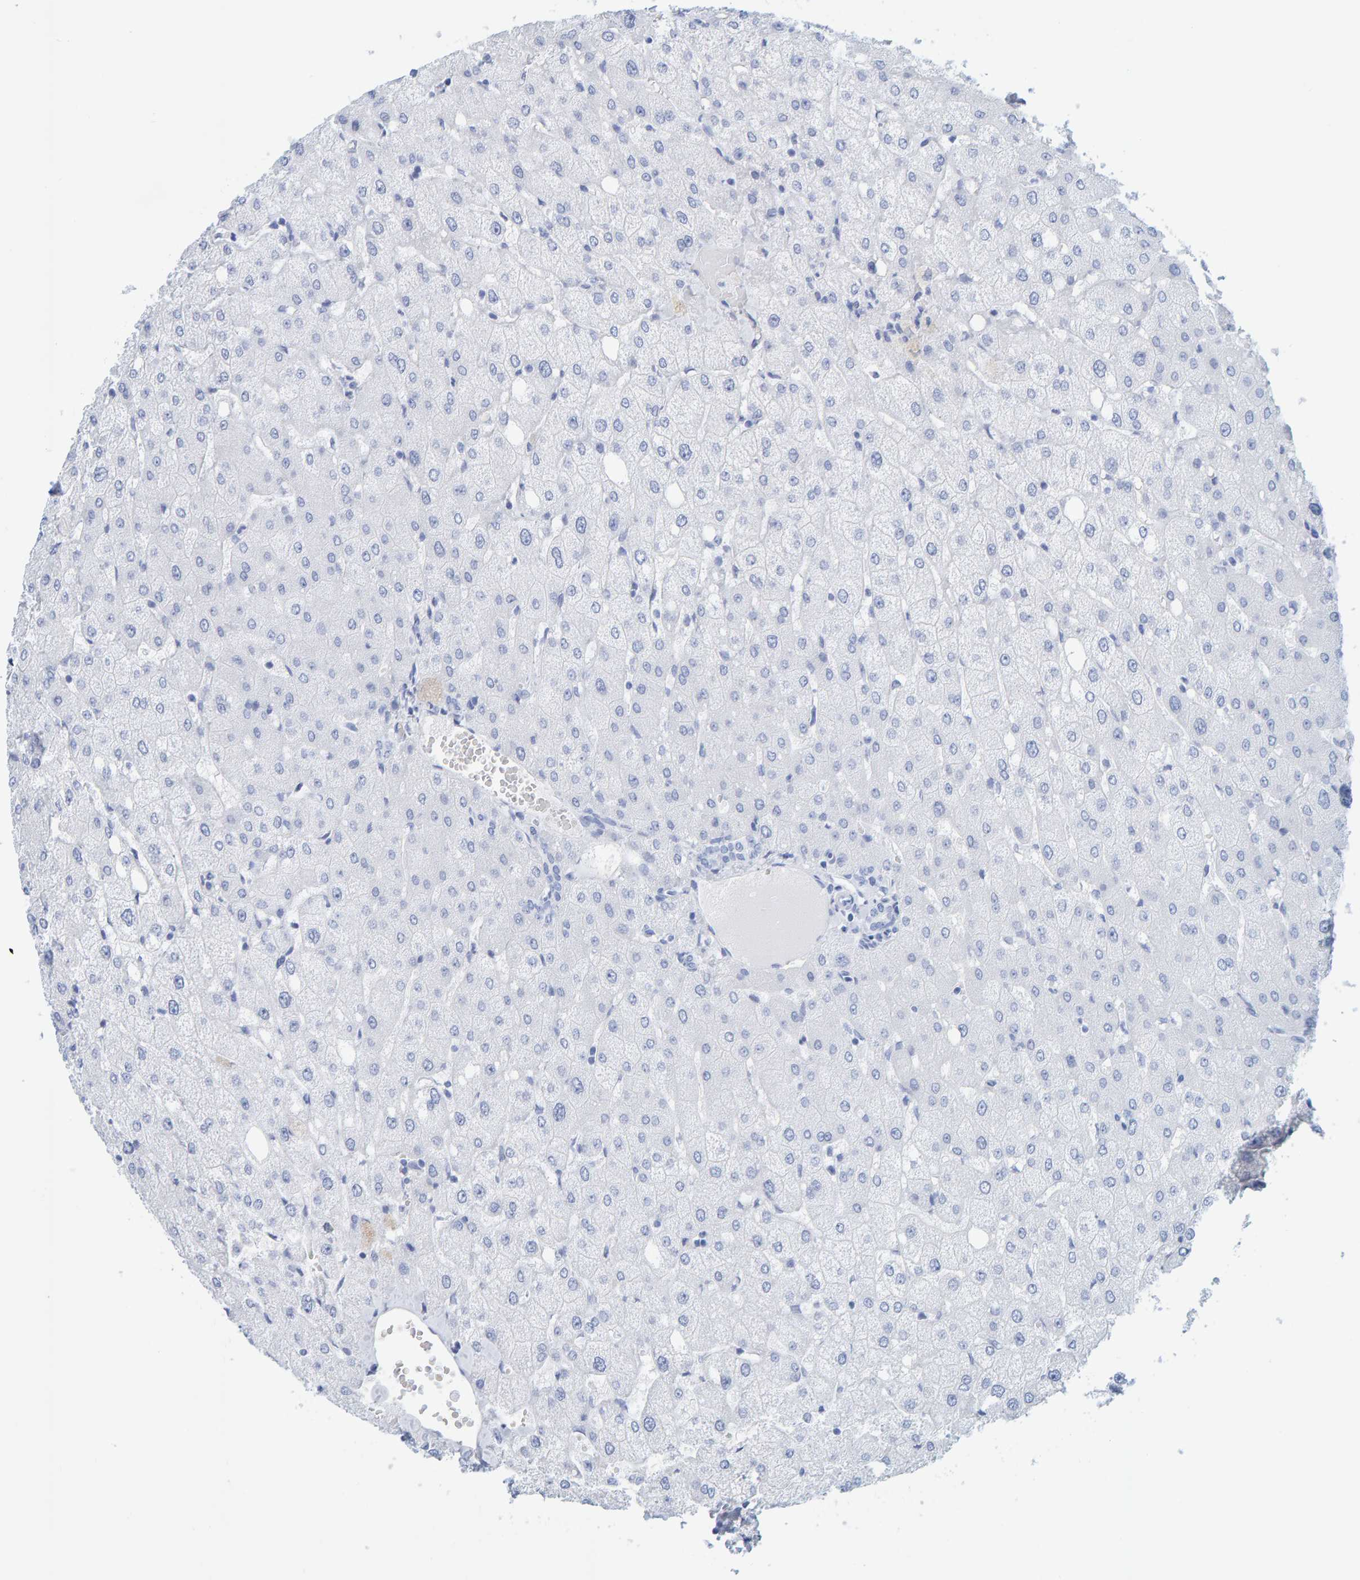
{"staining": {"intensity": "negative", "quantity": "none", "location": "none"}, "tissue": "liver", "cell_type": "Cholangiocytes", "image_type": "normal", "snomed": [{"axis": "morphology", "description": "Normal tissue, NOS"}, {"axis": "topography", "description": "Liver"}], "caption": "Image shows no significant protein staining in cholangiocytes of normal liver. (DAB IHC, high magnification).", "gene": "SFTPC", "patient": {"sex": "female", "age": 54}}